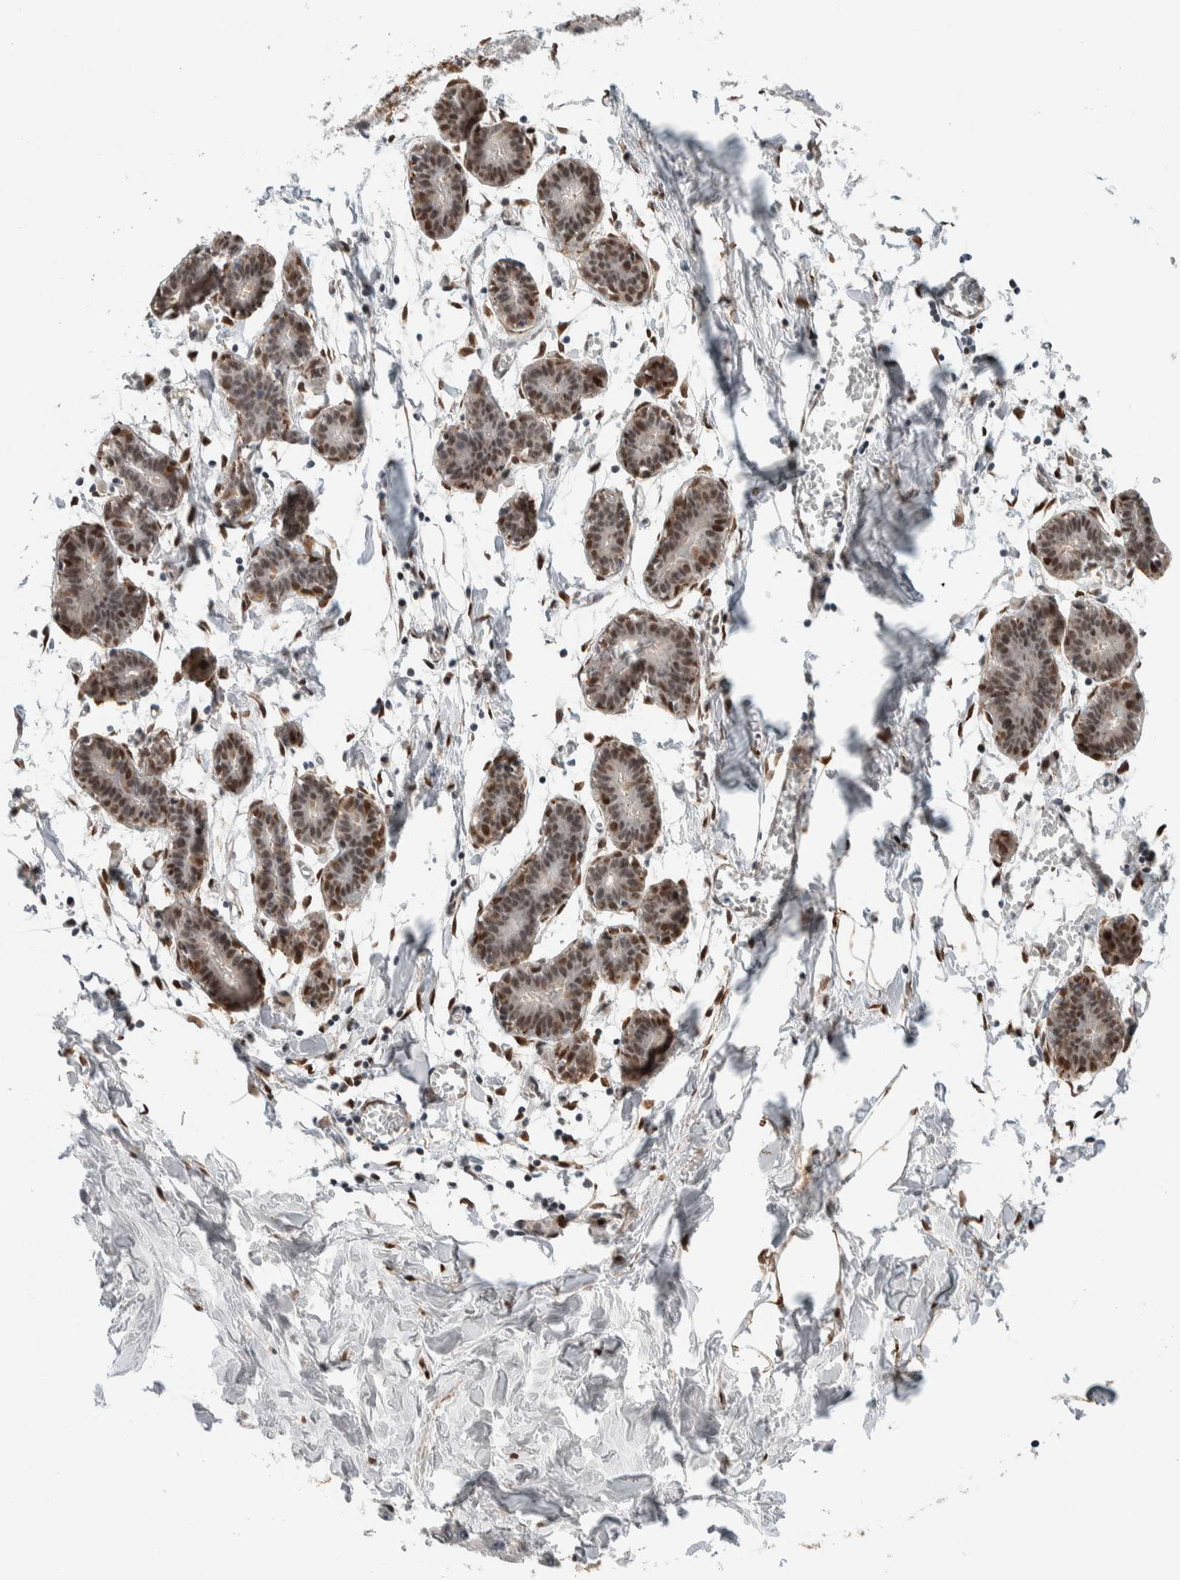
{"staining": {"intensity": "moderate", "quantity": ">75%", "location": "cytoplasmic/membranous,nuclear"}, "tissue": "breast", "cell_type": "Adipocytes", "image_type": "normal", "snomed": [{"axis": "morphology", "description": "Normal tissue, NOS"}, {"axis": "topography", "description": "Breast"}], "caption": "The image displays immunohistochemical staining of normal breast. There is moderate cytoplasmic/membranous,nuclear expression is seen in approximately >75% of adipocytes. (DAB IHC with brightfield microscopy, high magnification).", "gene": "TNRC18", "patient": {"sex": "female", "age": 27}}